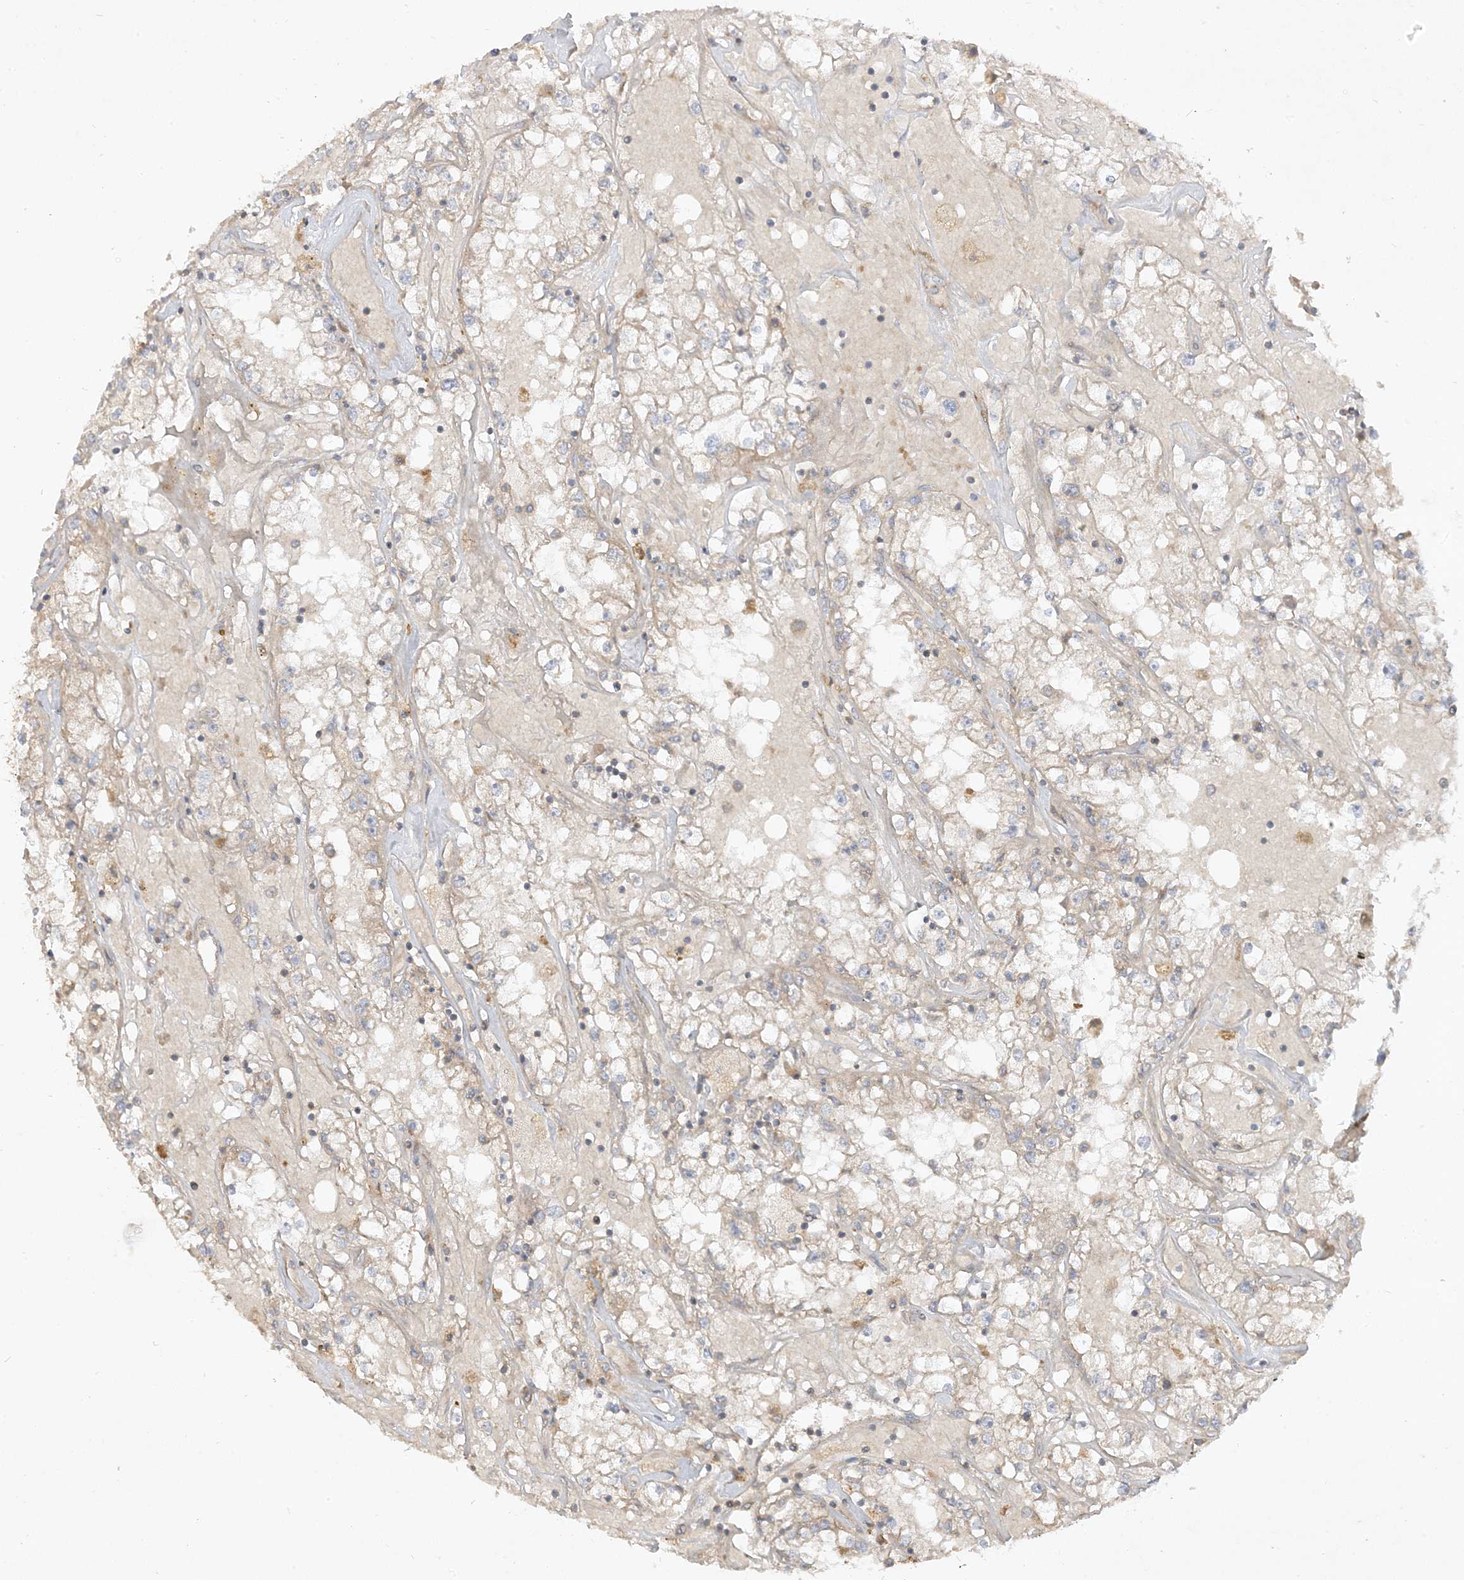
{"staining": {"intensity": "weak", "quantity": "<25%", "location": "cytoplasmic/membranous"}, "tissue": "renal cancer", "cell_type": "Tumor cells", "image_type": "cancer", "snomed": [{"axis": "morphology", "description": "Adenocarcinoma, NOS"}, {"axis": "topography", "description": "Kidney"}], "caption": "Immunohistochemistry histopathology image of renal cancer (adenocarcinoma) stained for a protein (brown), which demonstrates no positivity in tumor cells.", "gene": "AARS2", "patient": {"sex": "male", "age": 56}}